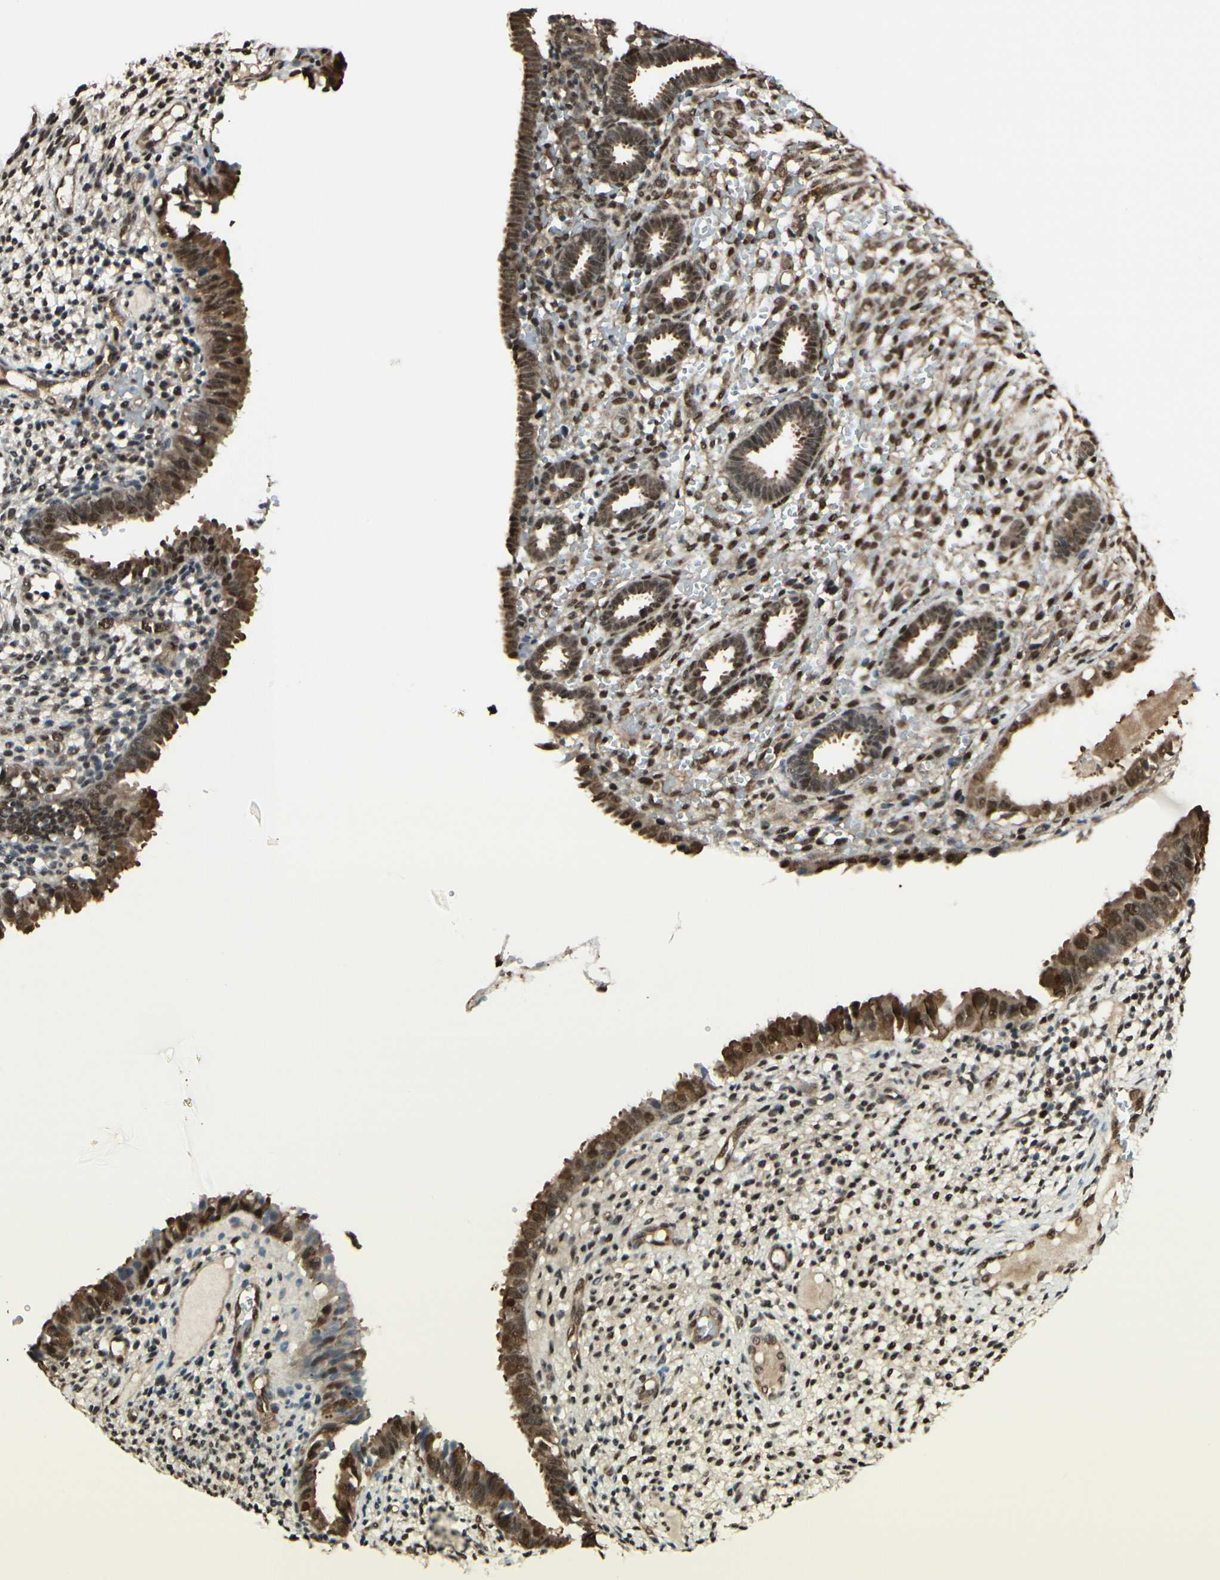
{"staining": {"intensity": "strong", "quantity": "25%-75%", "location": "nuclear"}, "tissue": "endometrium", "cell_type": "Cells in endometrial stroma", "image_type": "normal", "snomed": [{"axis": "morphology", "description": "Normal tissue, NOS"}, {"axis": "topography", "description": "Endometrium"}], "caption": "Immunohistochemistry (IHC) histopathology image of unremarkable endometrium: human endometrium stained using IHC reveals high levels of strong protein expression localized specifically in the nuclear of cells in endometrial stroma, appearing as a nuclear brown color.", "gene": "HSF1", "patient": {"sex": "female", "age": 61}}